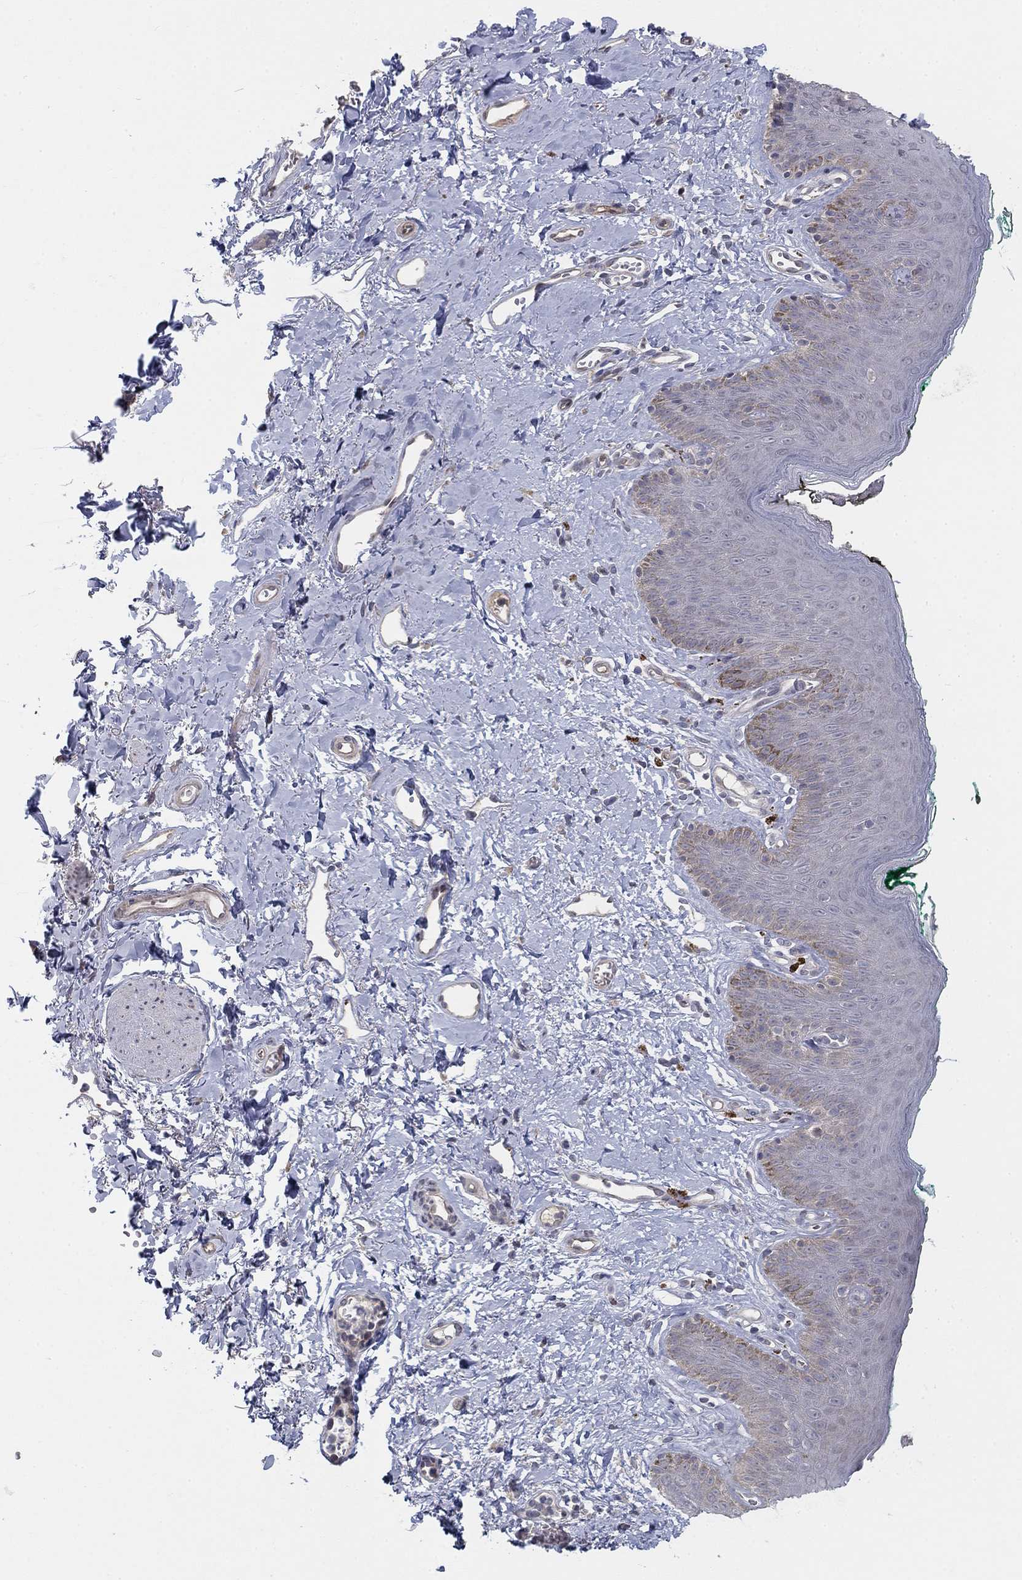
{"staining": {"intensity": "negative", "quantity": "none", "location": "none"}, "tissue": "skin", "cell_type": "Epidermal cells", "image_type": "normal", "snomed": [{"axis": "morphology", "description": "Normal tissue, NOS"}, {"axis": "topography", "description": "Vulva"}], "caption": "DAB (3,3'-diaminobenzidine) immunohistochemical staining of benign human skin reveals no significant staining in epidermal cells.", "gene": "AMN1", "patient": {"sex": "female", "age": 66}}